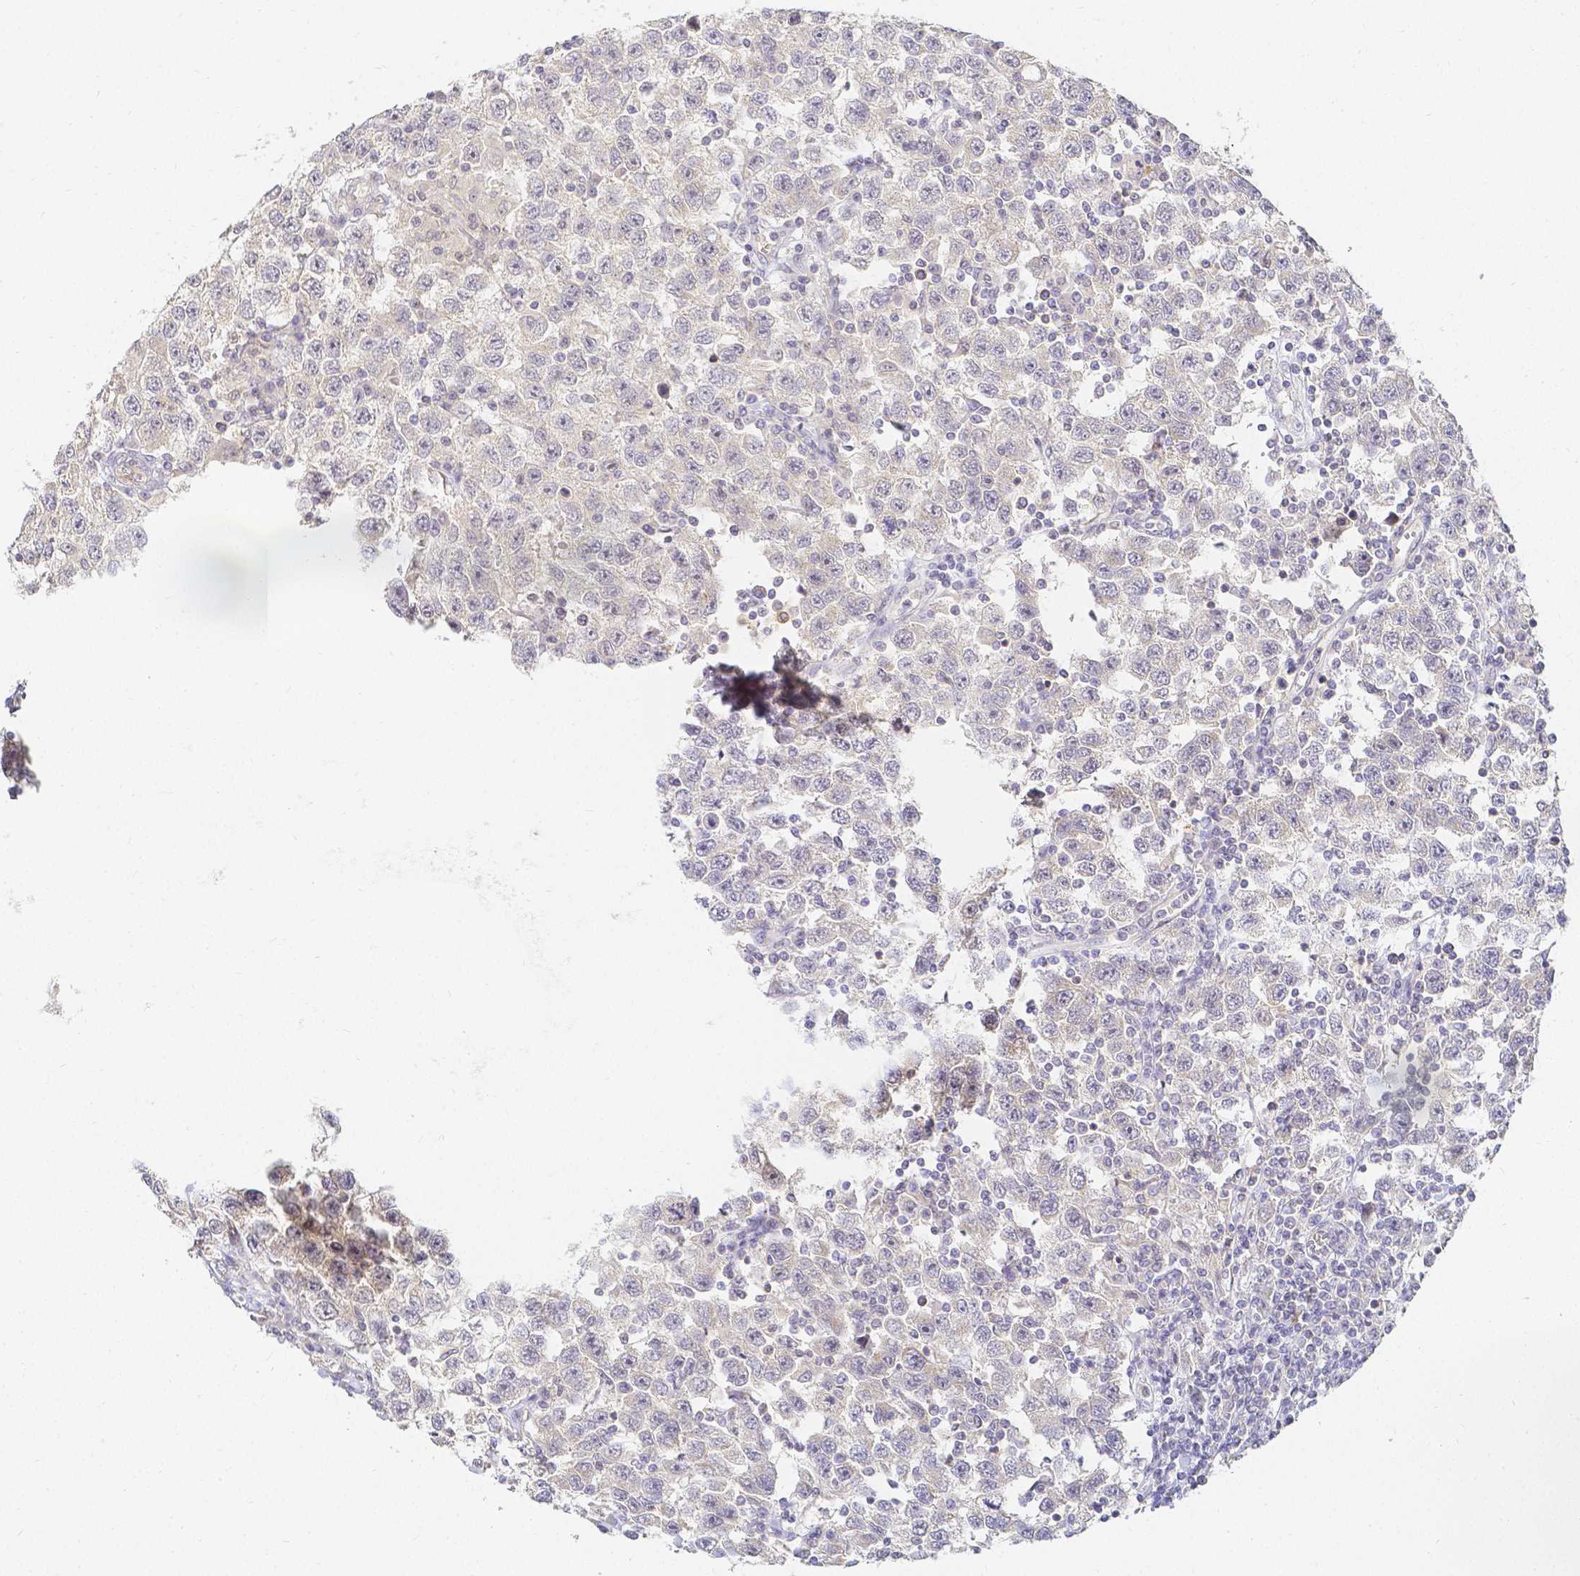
{"staining": {"intensity": "negative", "quantity": "none", "location": "none"}, "tissue": "testis cancer", "cell_type": "Tumor cells", "image_type": "cancer", "snomed": [{"axis": "morphology", "description": "Seminoma, NOS"}, {"axis": "topography", "description": "Testis"}], "caption": "Tumor cells show no significant staining in testis cancer.", "gene": "KCNH1", "patient": {"sex": "male", "age": 41}}